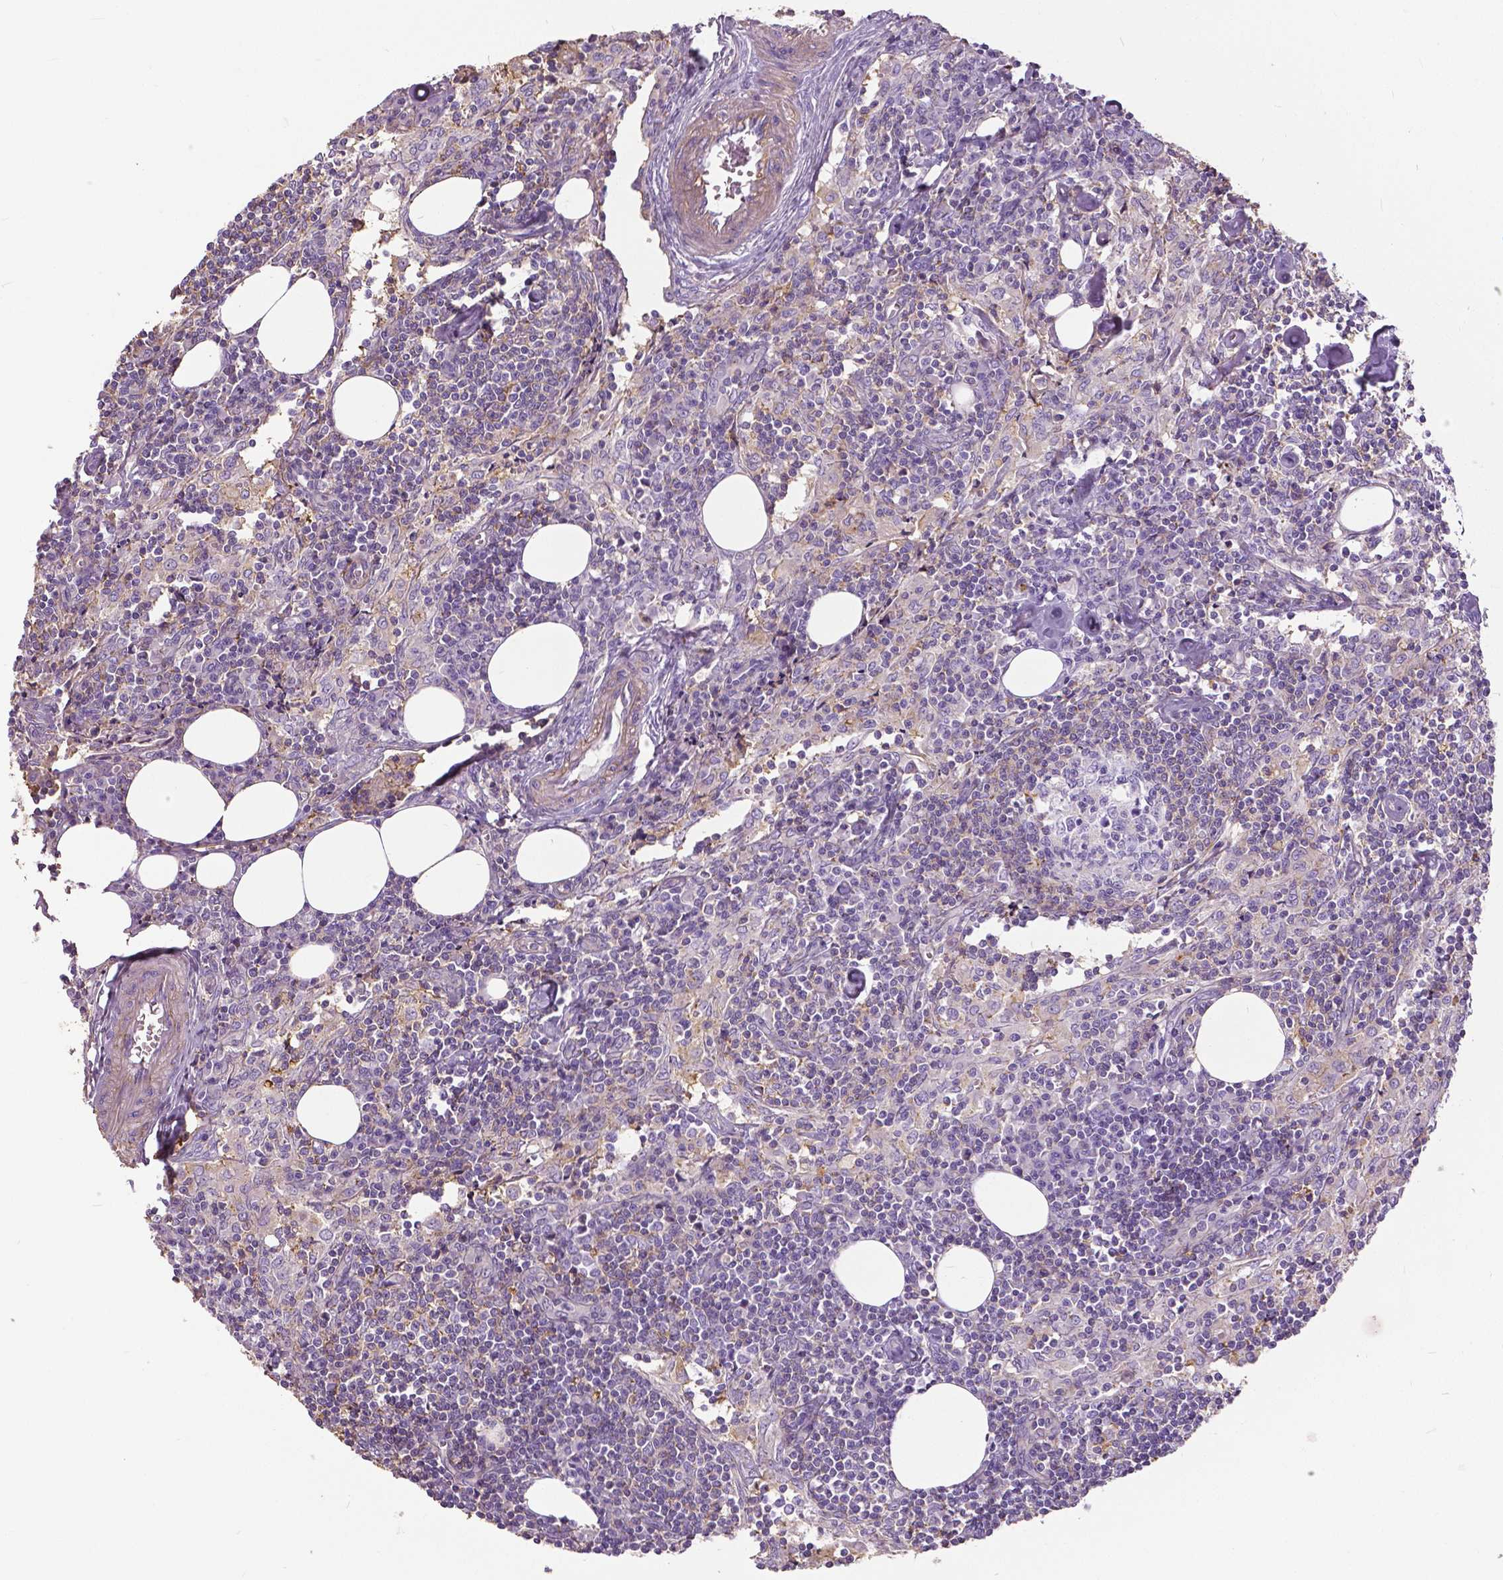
{"staining": {"intensity": "negative", "quantity": "none", "location": "none"}, "tissue": "lymph node", "cell_type": "Germinal center cells", "image_type": "normal", "snomed": [{"axis": "morphology", "description": "Normal tissue, NOS"}, {"axis": "topography", "description": "Lymph node"}], "caption": "Germinal center cells show no significant staining in normal lymph node.", "gene": "ANXA13", "patient": {"sex": "male", "age": 55}}